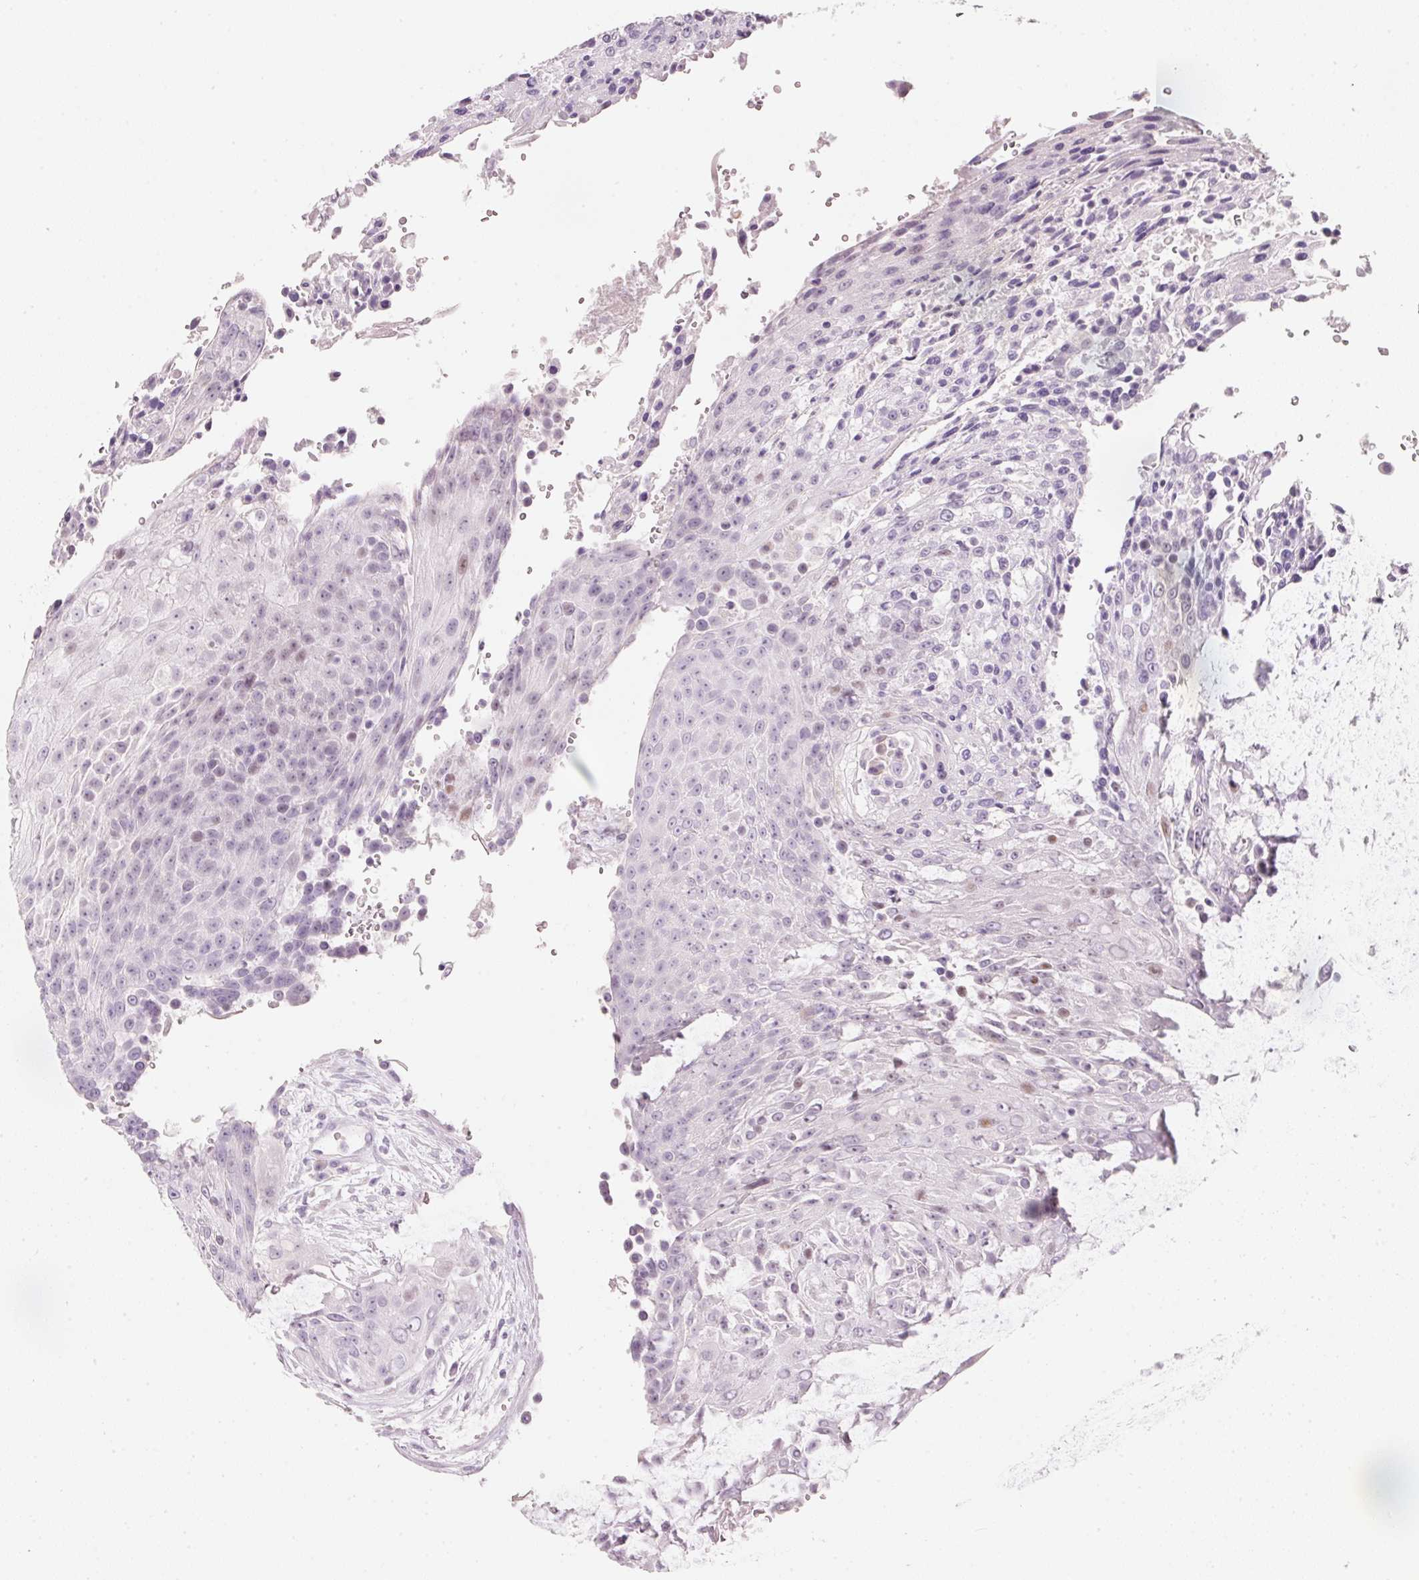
{"staining": {"intensity": "negative", "quantity": "none", "location": "none"}, "tissue": "urothelial cancer", "cell_type": "Tumor cells", "image_type": "cancer", "snomed": [{"axis": "morphology", "description": "Urothelial carcinoma, High grade"}, {"axis": "topography", "description": "Urinary bladder"}], "caption": "DAB immunohistochemical staining of urothelial carcinoma (high-grade) shows no significant staining in tumor cells. (DAB immunohistochemistry with hematoxylin counter stain).", "gene": "ENSG00000206549", "patient": {"sex": "female", "age": 63}}